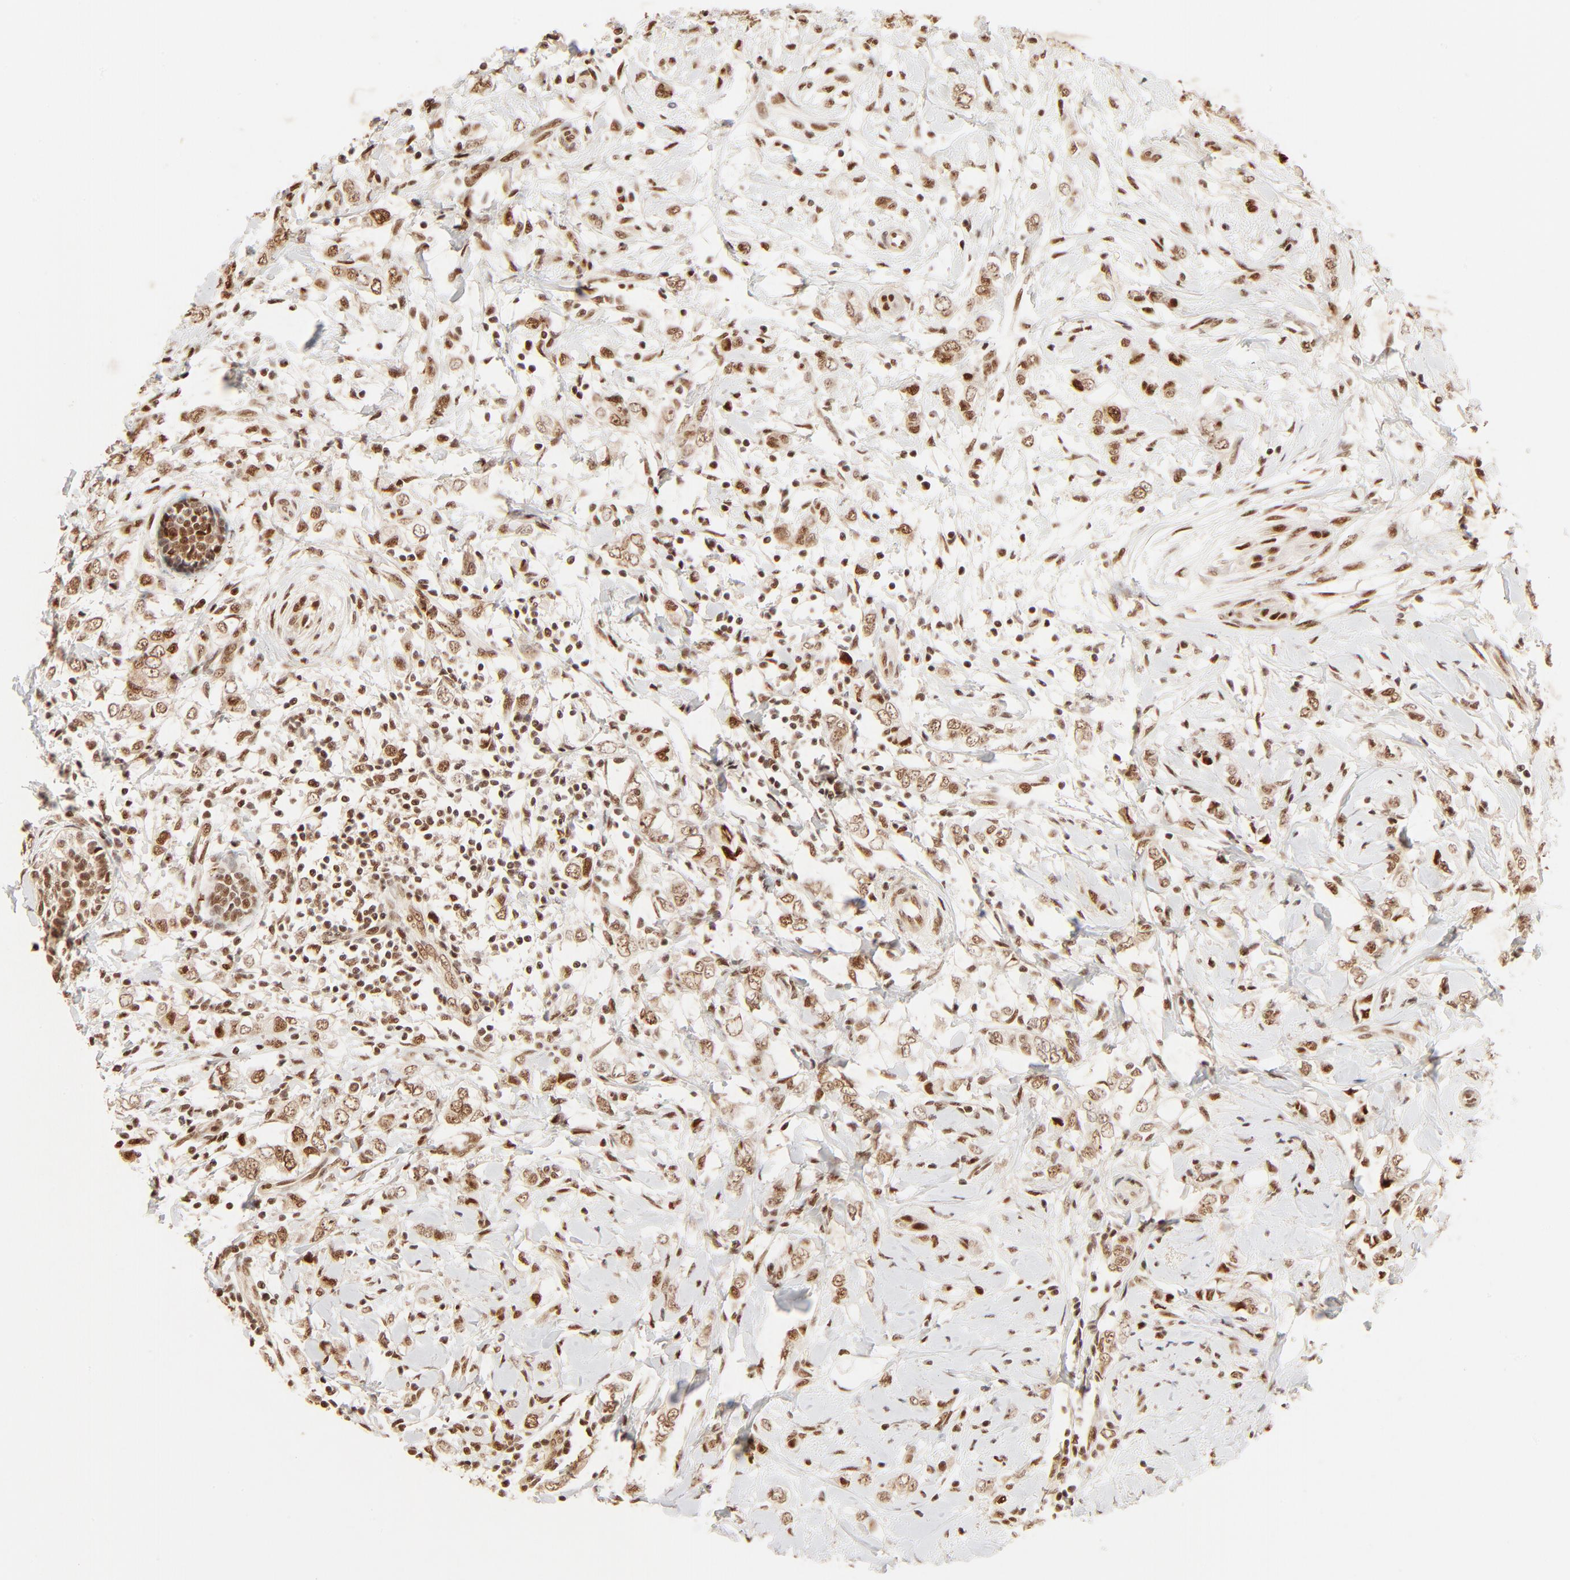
{"staining": {"intensity": "strong", "quantity": ">75%", "location": "nuclear"}, "tissue": "breast cancer", "cell_type": "Tumor cells", "image_type": "cancer", "snomed": [{"axis": "morphology", "description": "Normal tissue, NOS"}, {"axis": "morphology", "description": "Lobular carcinoma"}, {"axis": "topography", "description": "Breast"}], "caption": "Strong nuclear positivity for a protein is seen in approximately >75% of tumor cells of breast cancer (lobular carcinoma) using immunohistochemistry (IHC).", "gene": "FAM50A", "patient": {"sex": "female", "age": 47}}